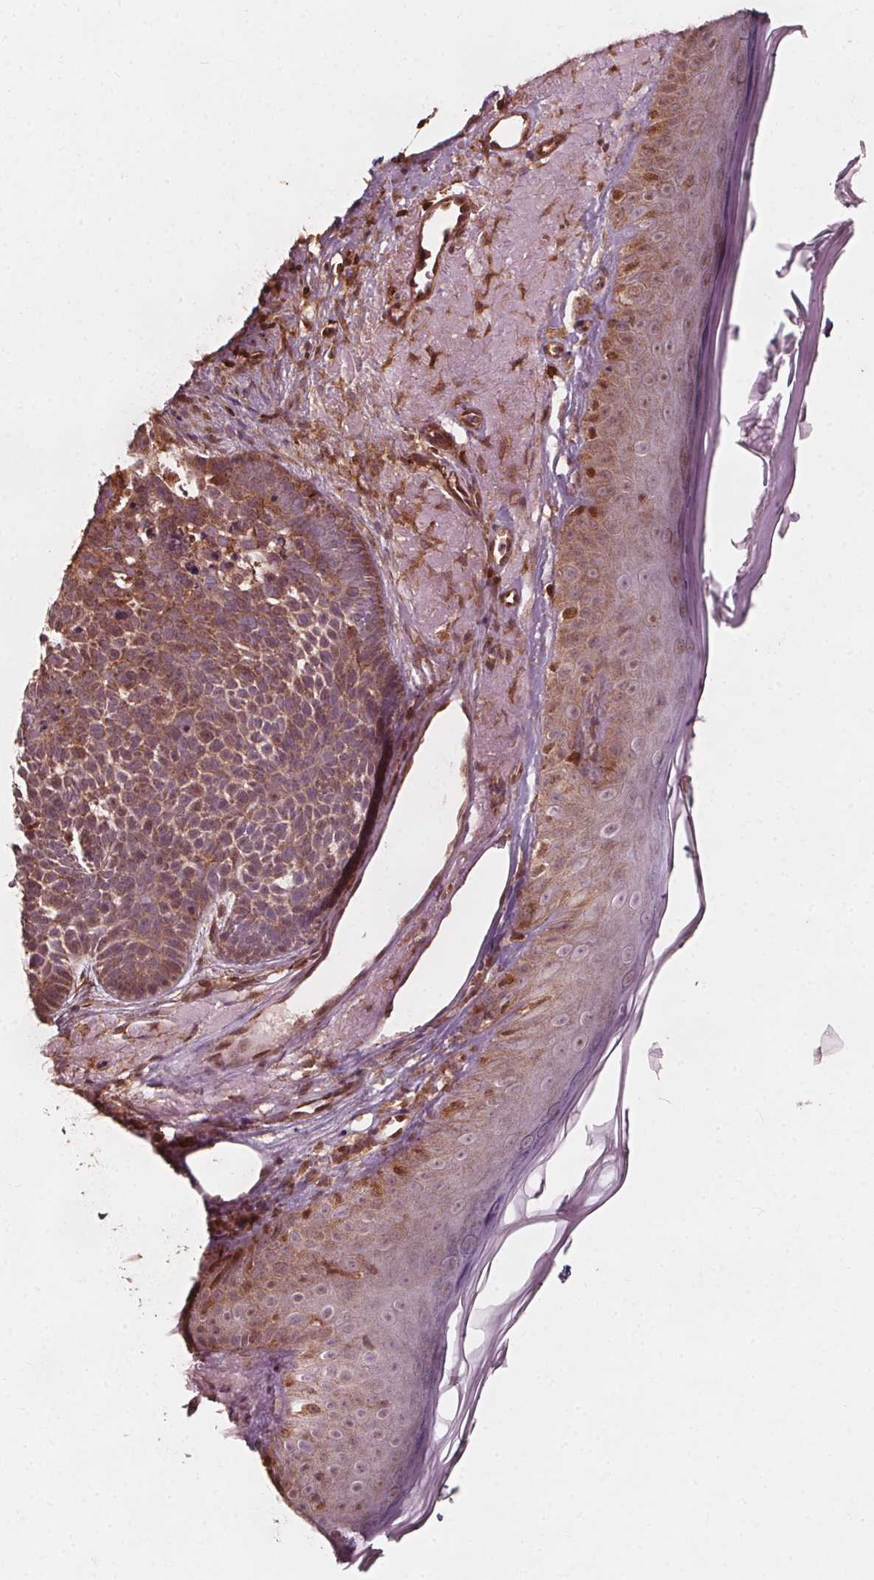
{"staining": {"intensity": "moderate", "quantity": ">75%", "location": "cytoplasmic/membranous"}, "tissue": "skin cancer", "cell_type": "Tumor cells", "image_type": "cancer", "snomed": [{"axis": "morphology", "description": "Basal cell carcinoma"}, {"axis": "topography", "description": "Skin"}], "caption": "Protein positivity by immunohistochemistry (IHC) demonstrates moderate cytoplasmic/membranous staining in approximately >75% of tumor cells in skin cancer. (brown staining indicates protein expression, while blue staining denotes nuclei).", "gene": "AIP", "patient": {"sex": "male", "age": 81}}